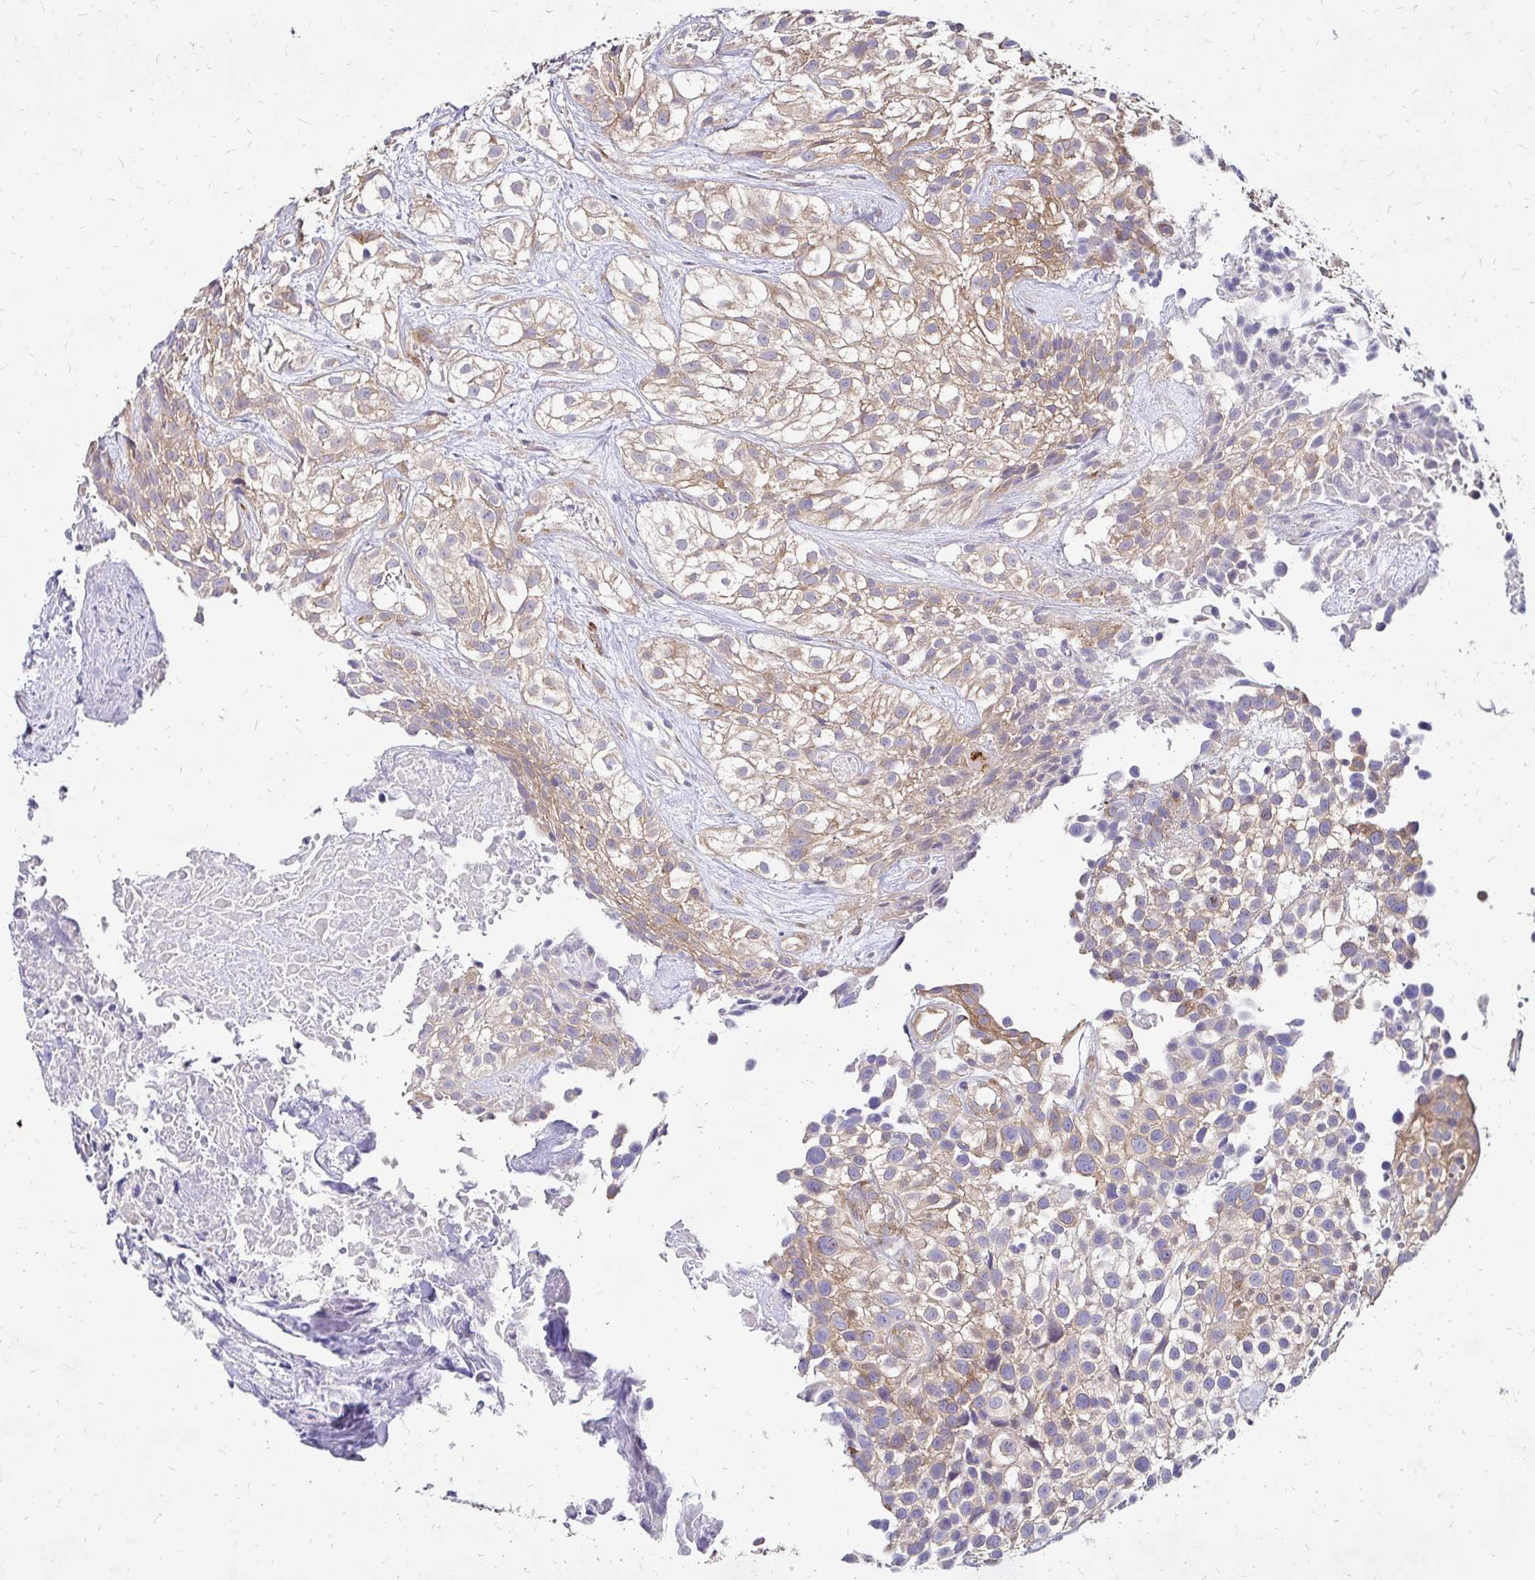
{"staining": {"intensity": "weak", "quantity": ">75%", "location": "cytoplasmic/membranous"}, "tissue": "urothelial cancer", "cell_type": "Tumor cells", "image_type": "cancer", "snomed": [{"axis": "morphology", "description": "Urothelial carcinoma, High grade"}, {"axis": "topography", "description": "Urinary bladder"}], "caption": "Protein staining shows weak cytoplasmic/membranous positivity in about >75% of tumor cells in high-grade urothelial carcinoma.", "gene": "IDUA", "patient": {"sex": "male", "age": 56}}